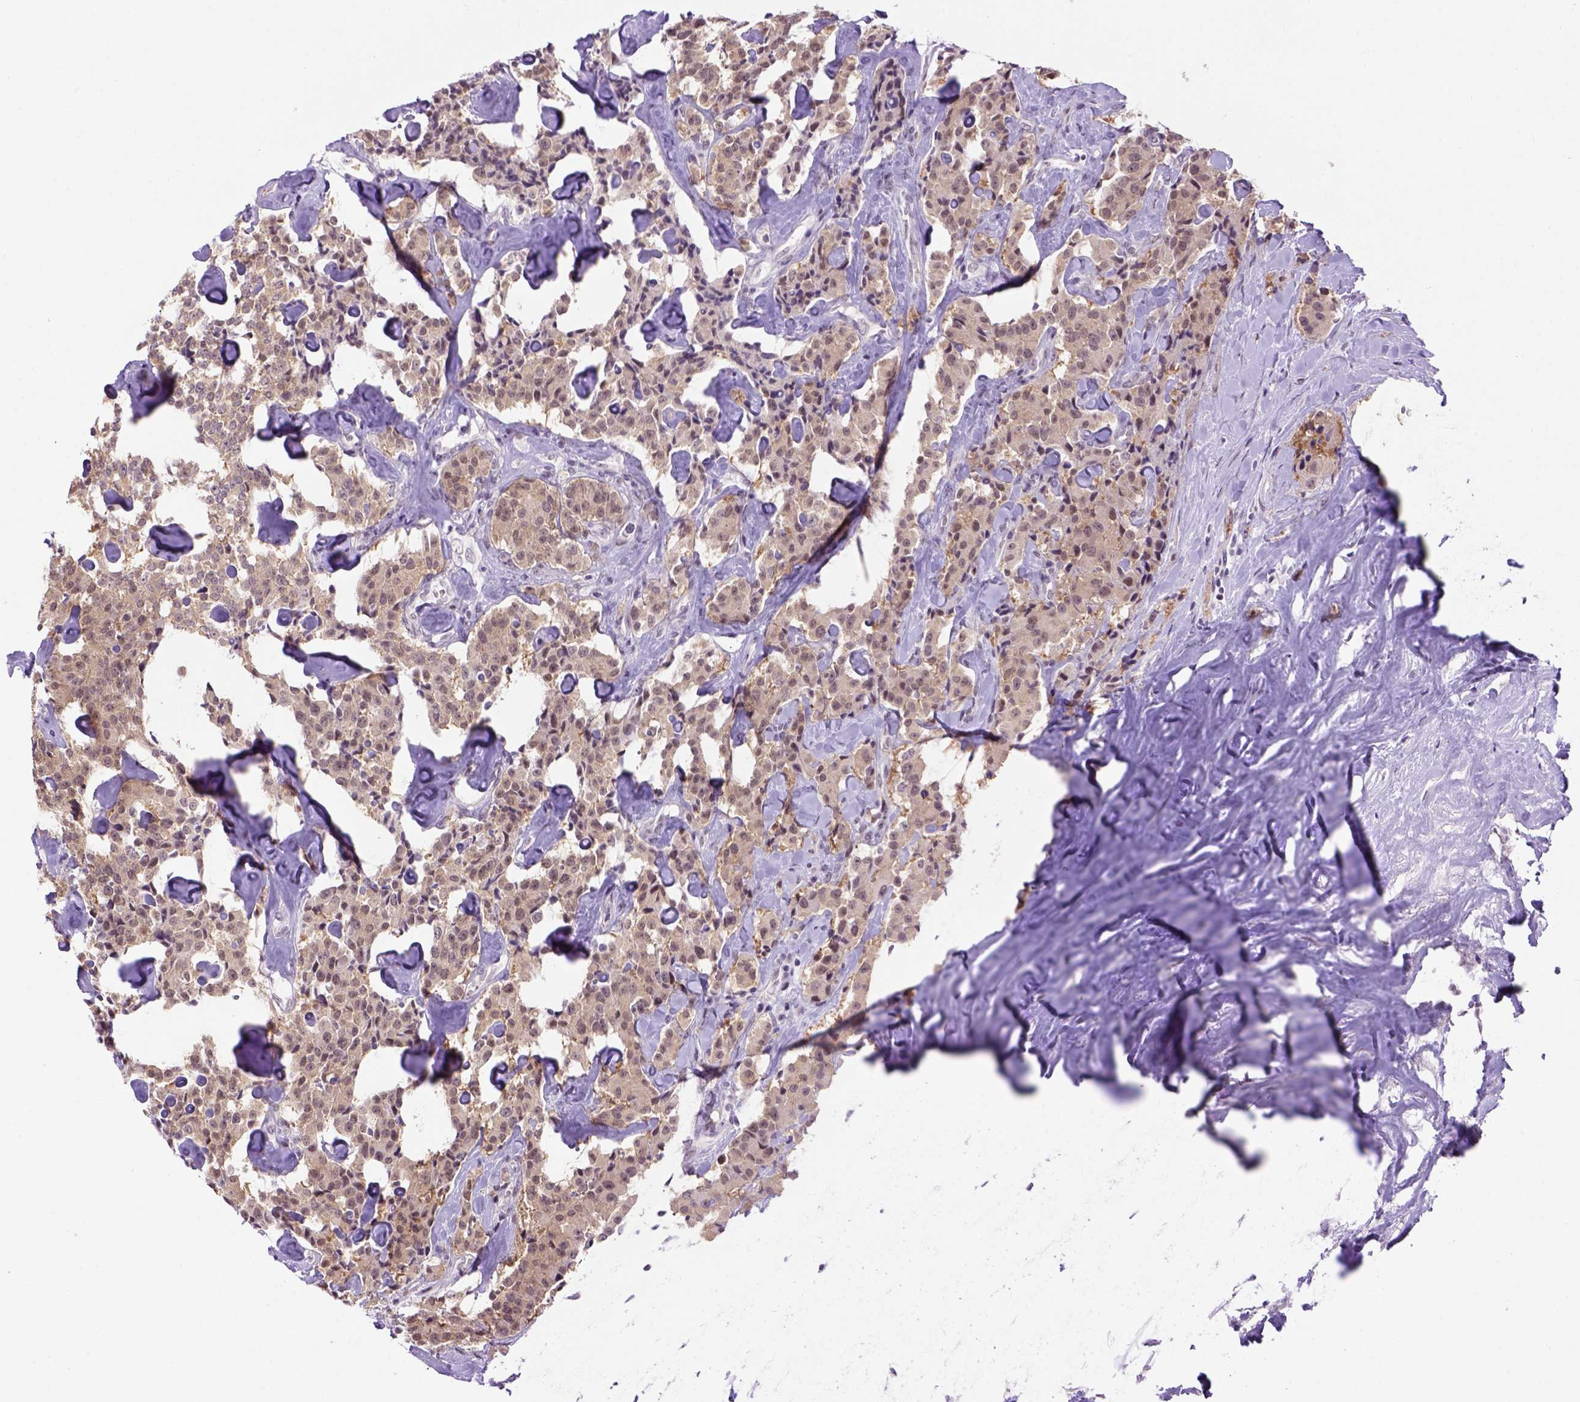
{"staining": {"intensity": "weak", "quantity": ">75%", "location": "cytoplasmic/membranous"}, "tissue": "carcinoid", "cell_type": "Tumor cells", "image_type": "cancer", "snomed": [{"axis": "morphology", "description": "Carcinoid, malignant, NOS"}, {"axis": "topography", "description": "Pancreas"}], "caption": "Immunohistochemistry (IHC) of malignant carcinoid displays low levels of weak cytoplasmic/membranous staining in approximately >75% of tumor cells.", "gene": "TBPL1", "patient": {"sex": "male", "age": 41}}